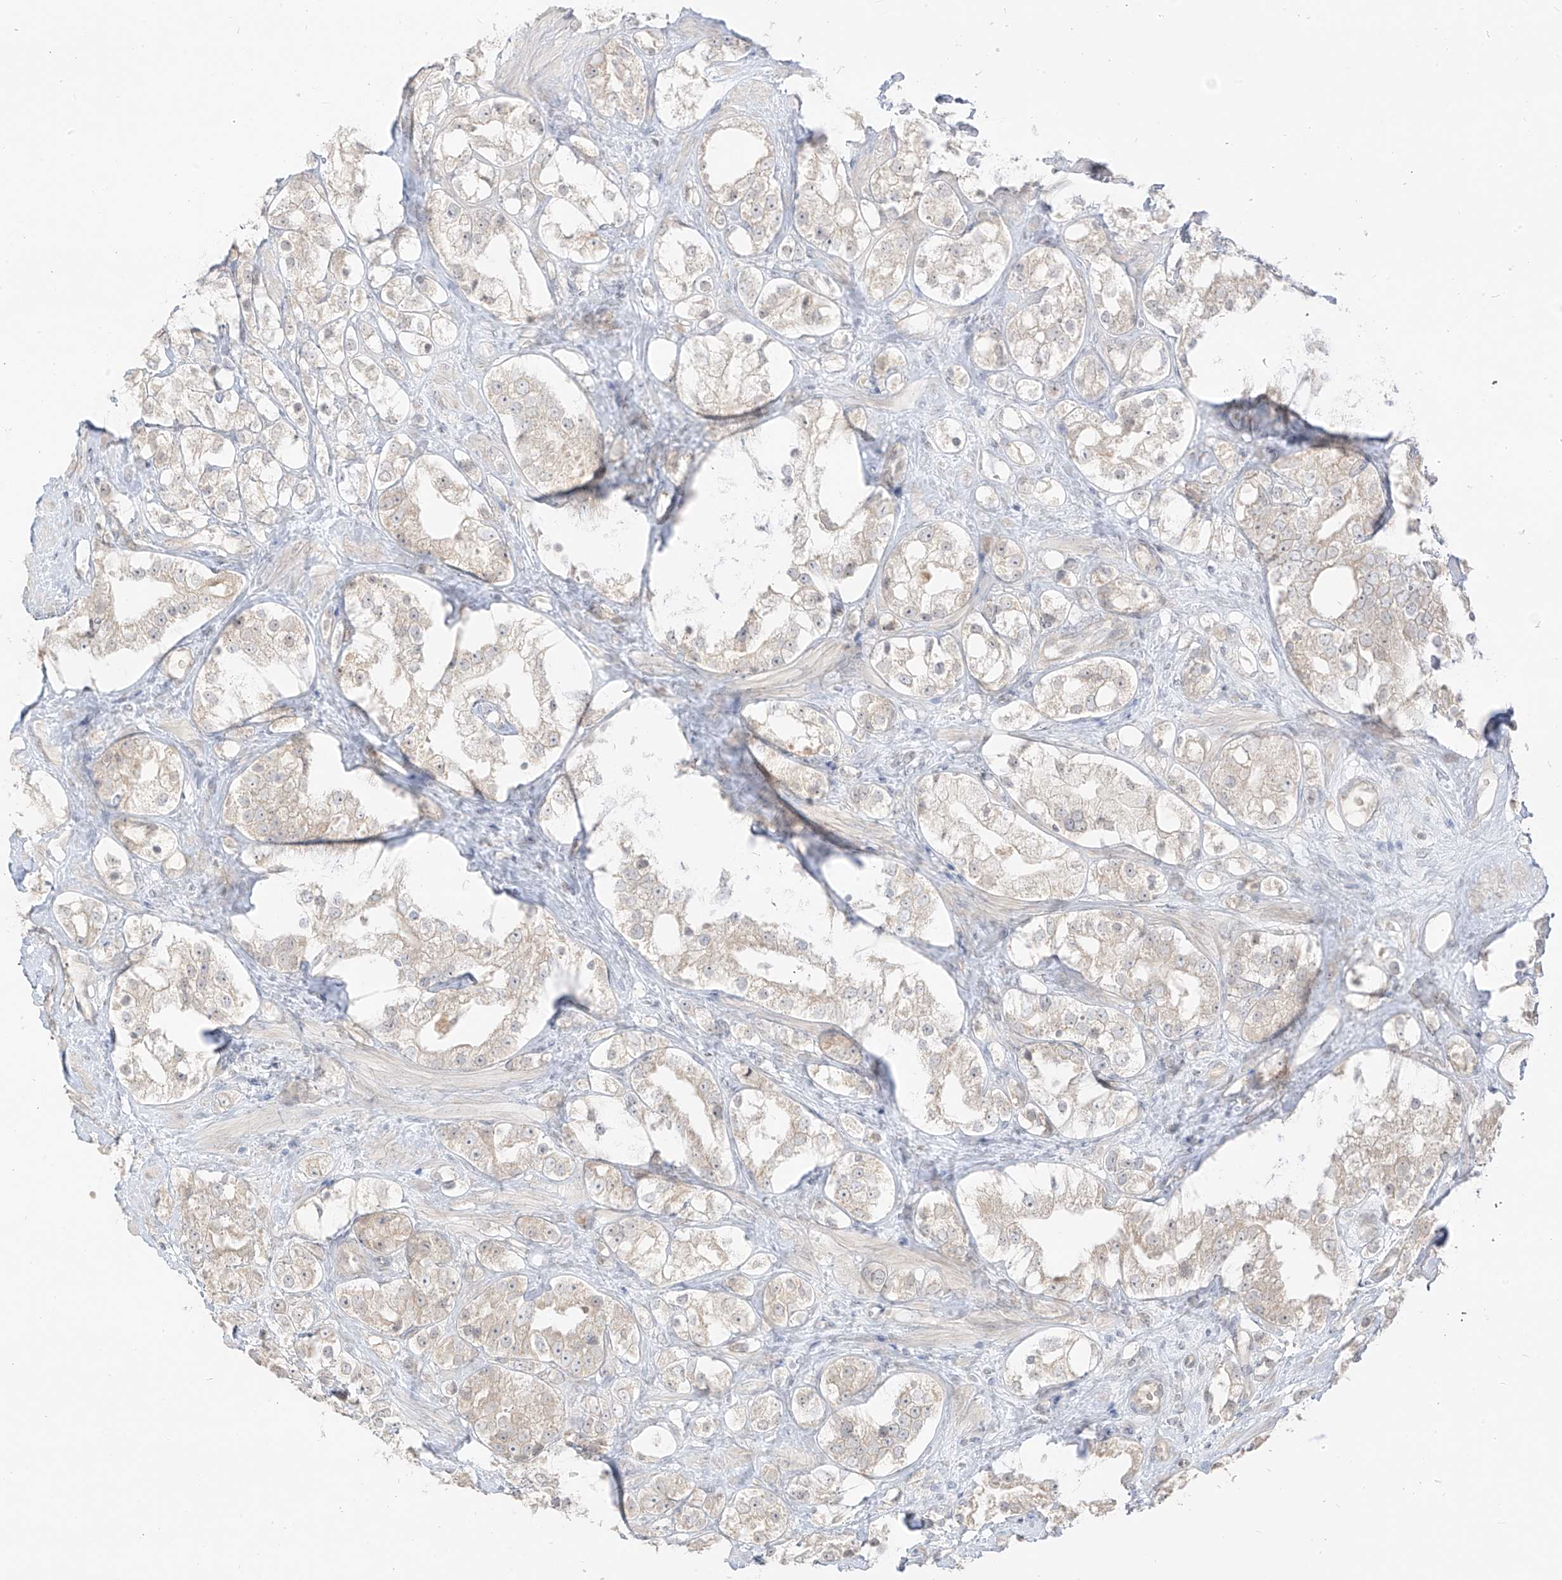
{"staining": {"intensity": "weak", "quantity": "<25%", "location": "cytoplasmic/membranous"}, "tissue": "prostate cancer", "cell_type": "Tumor cells", "image_type": "cancer", "snomed": [{"axis": "morphology", "description": "Adenocarcinoma, NOS"}, {"axis": "topography", "description": "Prostate"}], "caption": "Tumor cells are negative for protein expression in human prostate cancer (adenocarcinoma). The staining is performed using DAB (3,3'-diaminobenzidine) brown chromogen with nuclei counter-stained in using hematoxylin.", "gene": "LIPT1", "patient": {"sex": "male", "age": 79}}